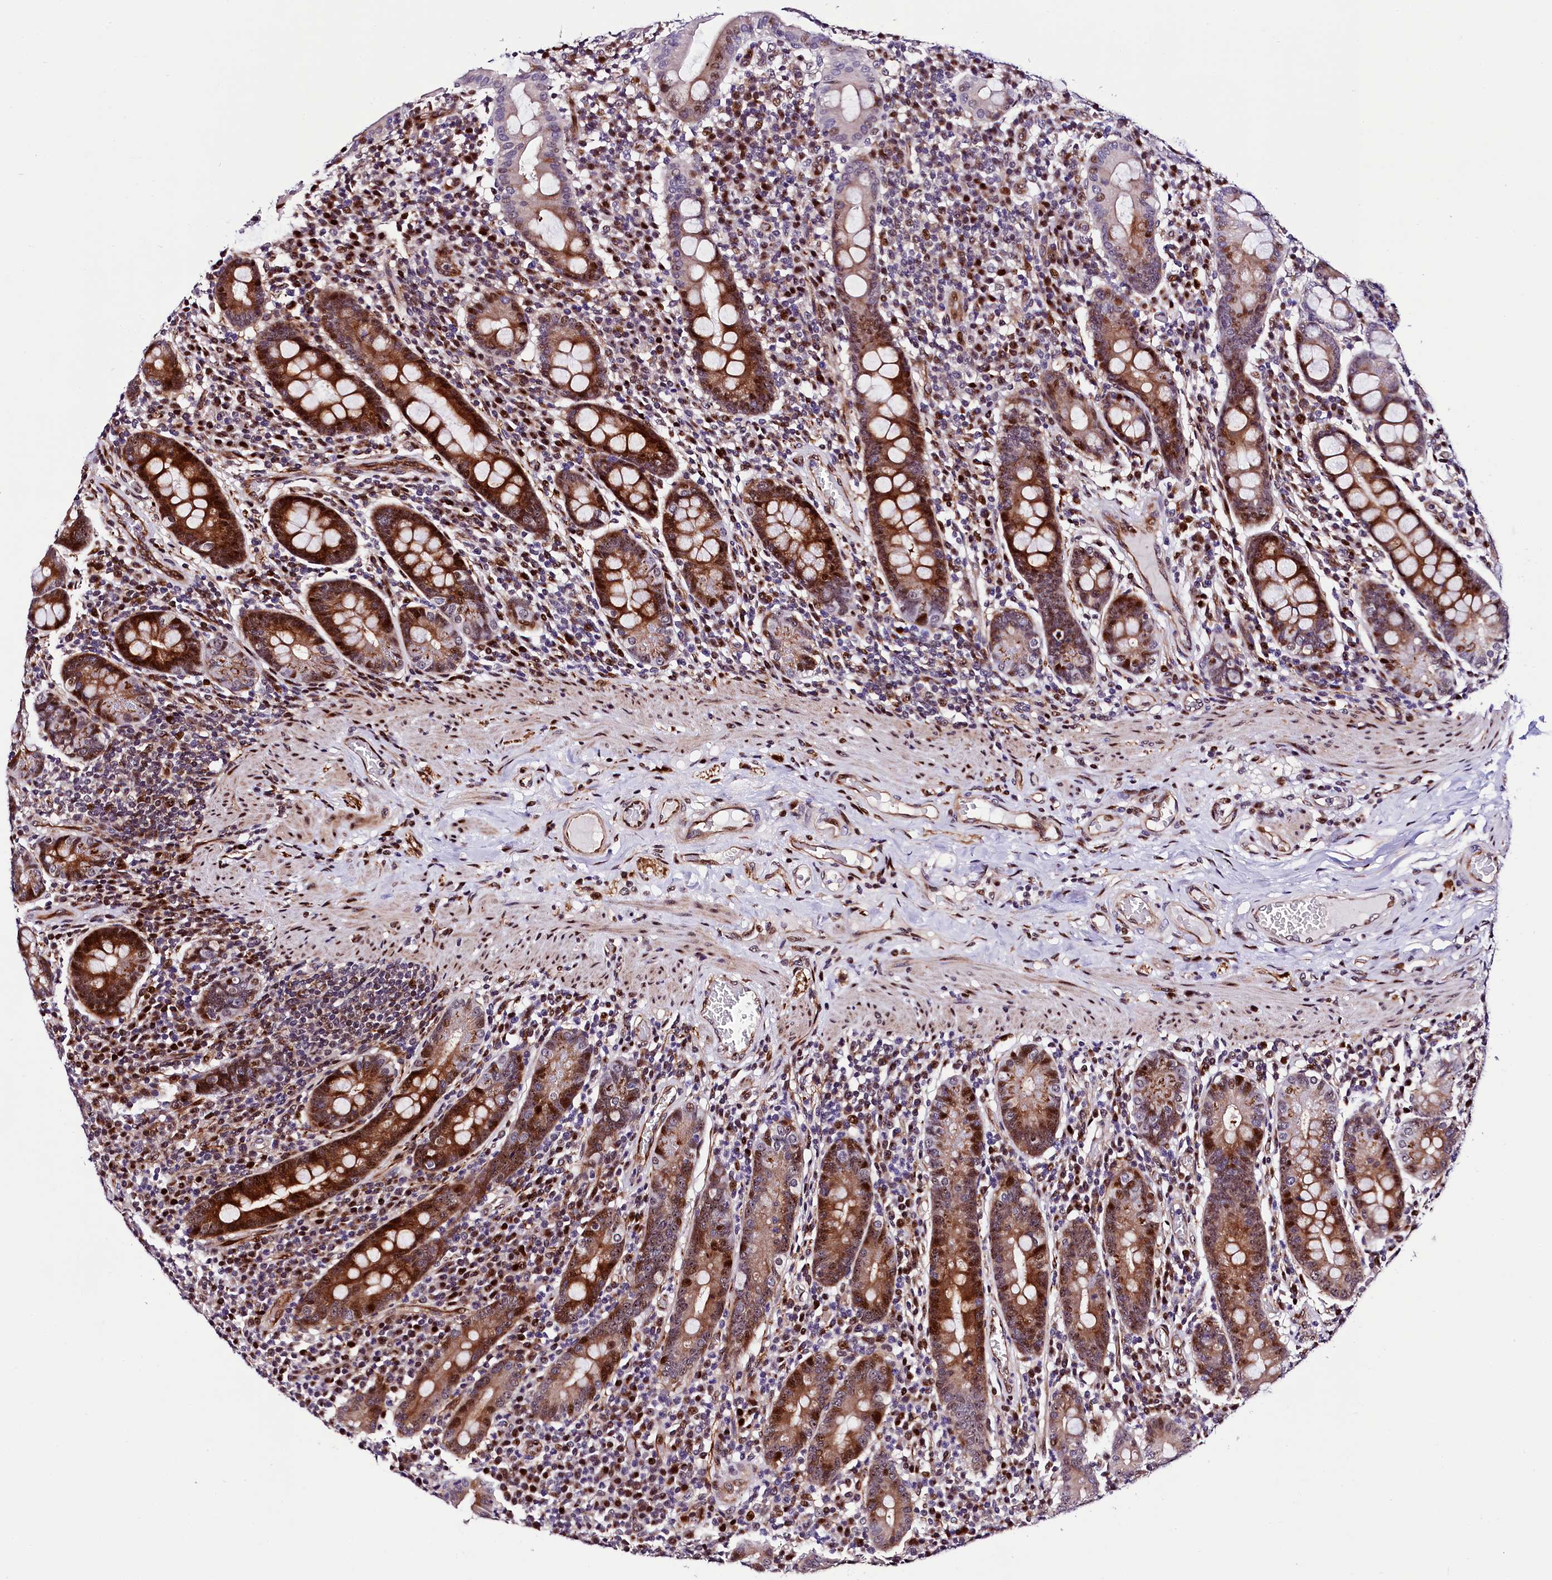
{"staining": {"intensity": "strong", "quantity": "25%-75%", "location": "cytoplasmic/membranous,nuclear"}, "tissue": "duodenum", "cell_type": "Glandular cells", "image_type": "normal", "snomed": [{"axis": "morphology", "description": "Normal tissue, NOS"}, {"axis": "morphology", "description": "Adenocarcinoma, NOS"}, {"axis": "topography", "description": "Pancreas"}, {"axis": "topography", "description": "Duodenum"}], "caption": "The image demonstrates immunohistochemical staining of benign duodenum. There is strong cytoplasmic/membranous,nuclear expression is present in approximately 25%-75% of glandular cells.", "gene": "TRMT112", "patient": {"sex": "male", "age": 50}}